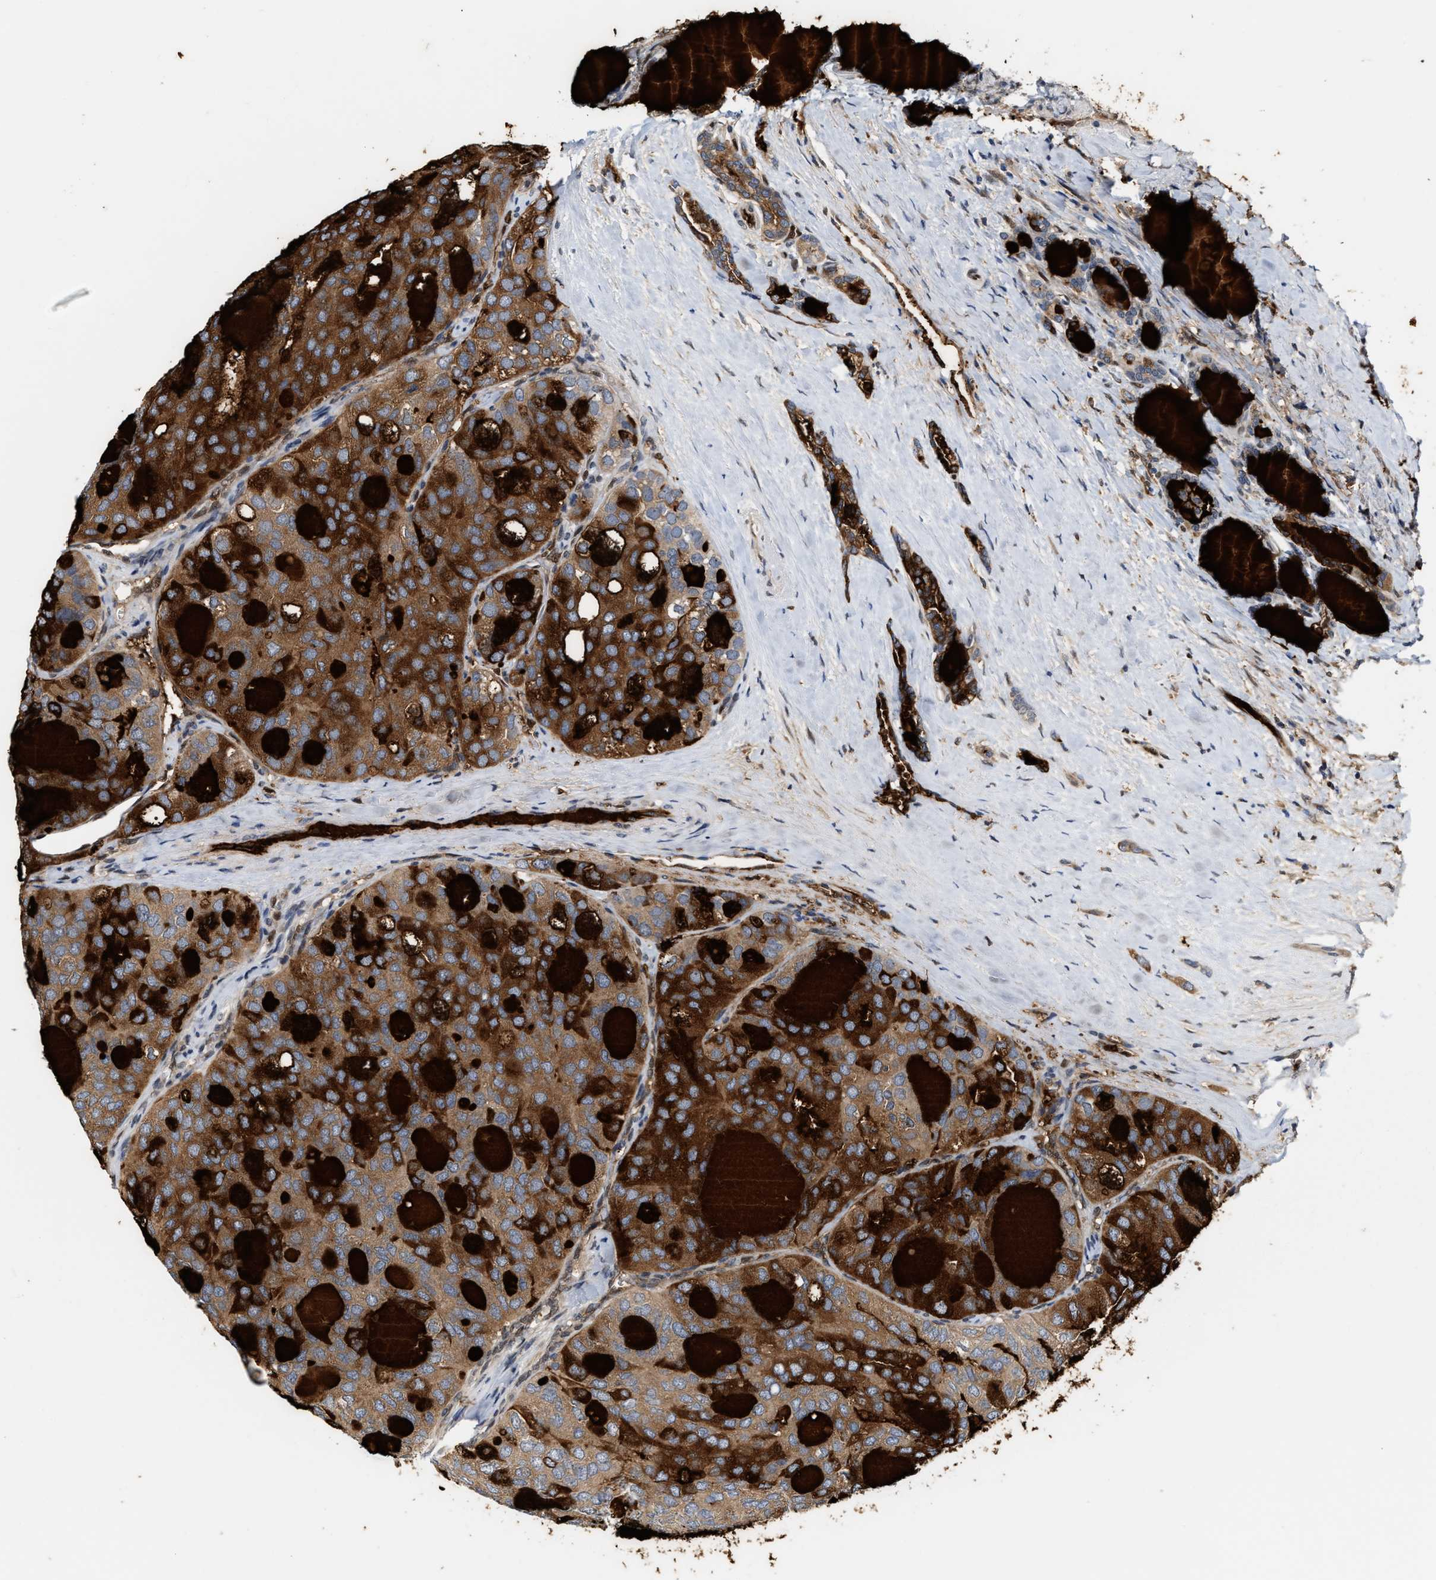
{"staining": {"intensity": "moderate", "quantity": ">75%", "location": "cytoplasmic/membranous"}, "tissue": "thyroid cancer", "cell_type": "Tumor cells", "image_type": "cancer", "snomed": [{"axis": "morphology", "description": "Follicular adenoma carcinoma, NOS"}, {"axis": "topography", "description": "Thyroid gland"}], "caption": "About >75% of tumor cells in follicular adenoma carcinoma (thyroid) demonstrate moderate cytoplasmic/membranous protein positivity as visualized by brown immunohistochemical staining.", "gene": "TCF4", "patient": {"sex": "male", "age": 75}}